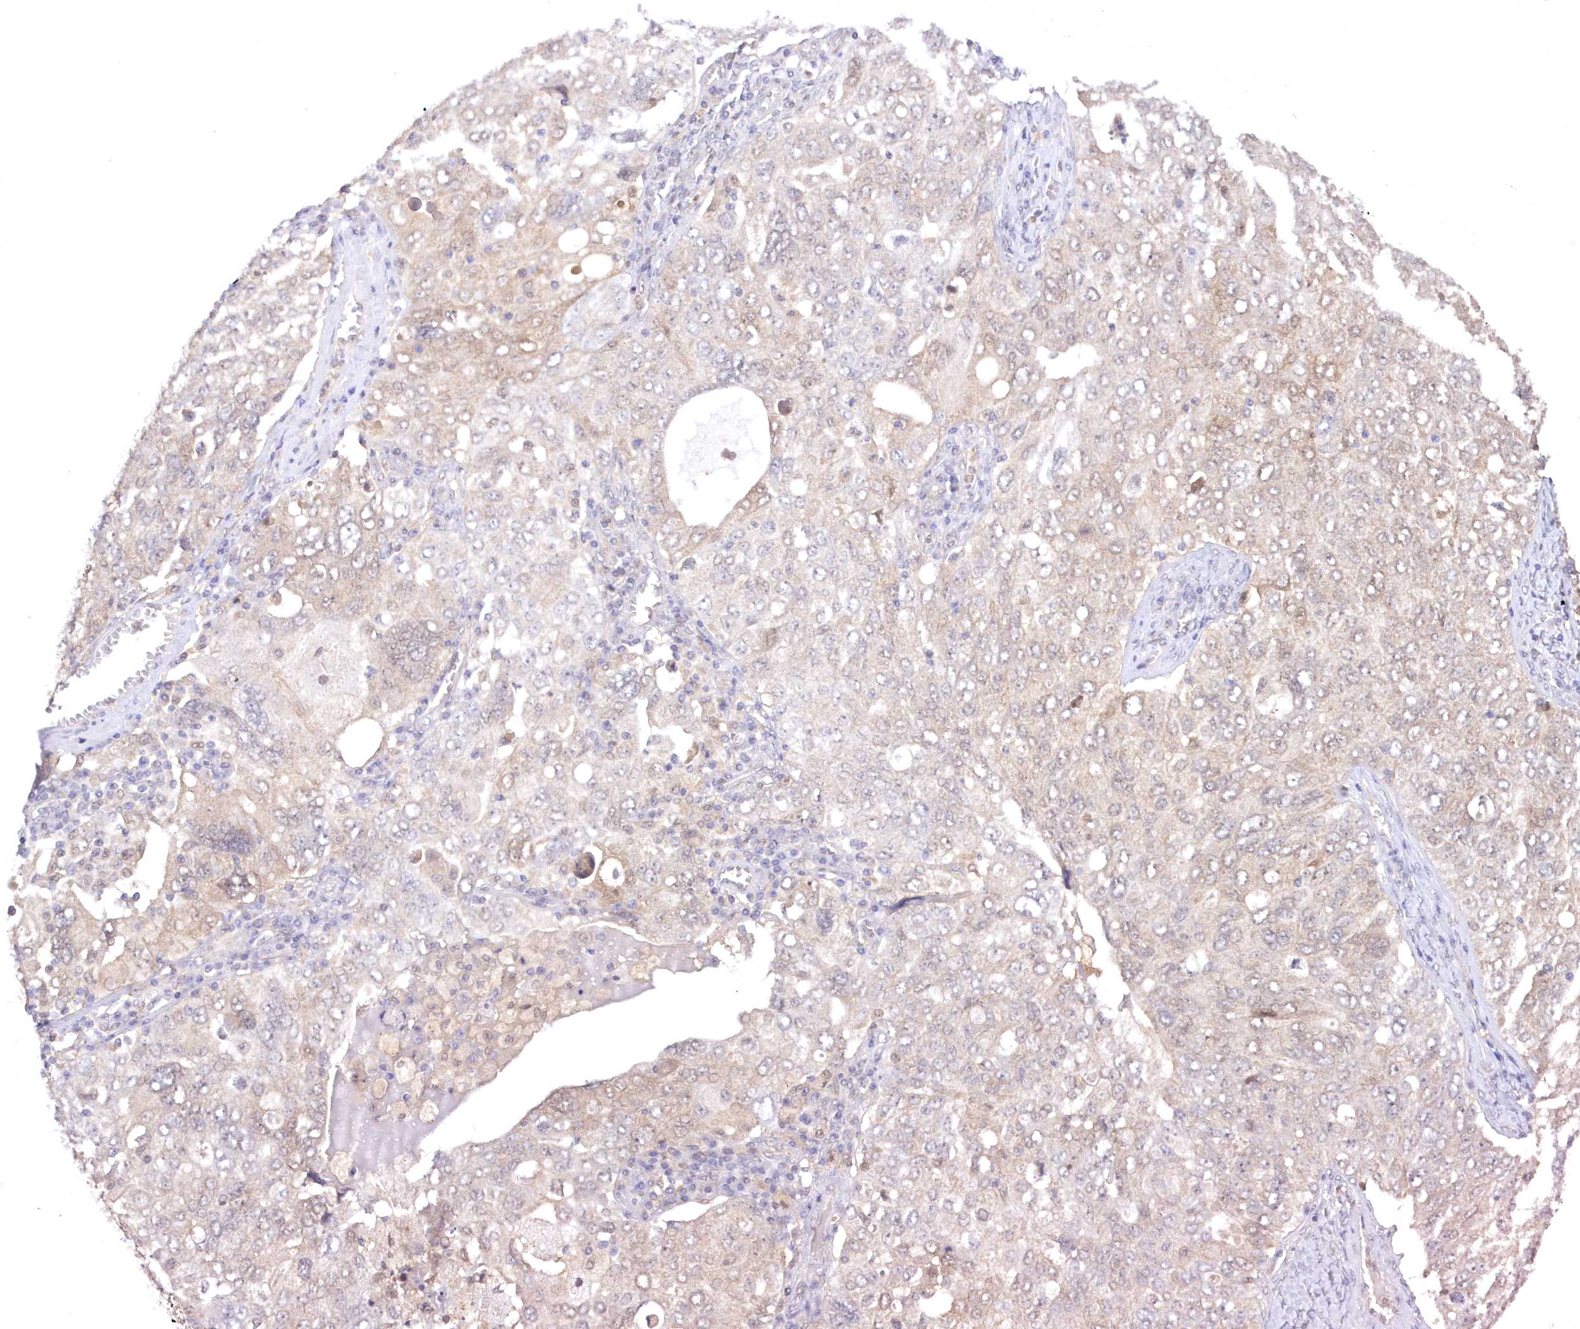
{"staining": {"intensity": "weak", "quantity": "25%-75%", "location": "cytoplasmic/membranous"}, "tissue": "ovarian cancer", "cell_type": "Tumor cells", "image_type": "cancer", "snomed": [{"axis": "morphology", "description": "Carcinoma, endometroid"}, {"axis": "topography", "description": "Ovary"}], "caption": "This image shows IHC staining of endometroid carcinoma (ovarian), with low weak cytoplasmic/membranous staining in about 25%-75% of tumor cells.", "gene": "RNPEP", "patient": {"sex": "female", "age": 62}}